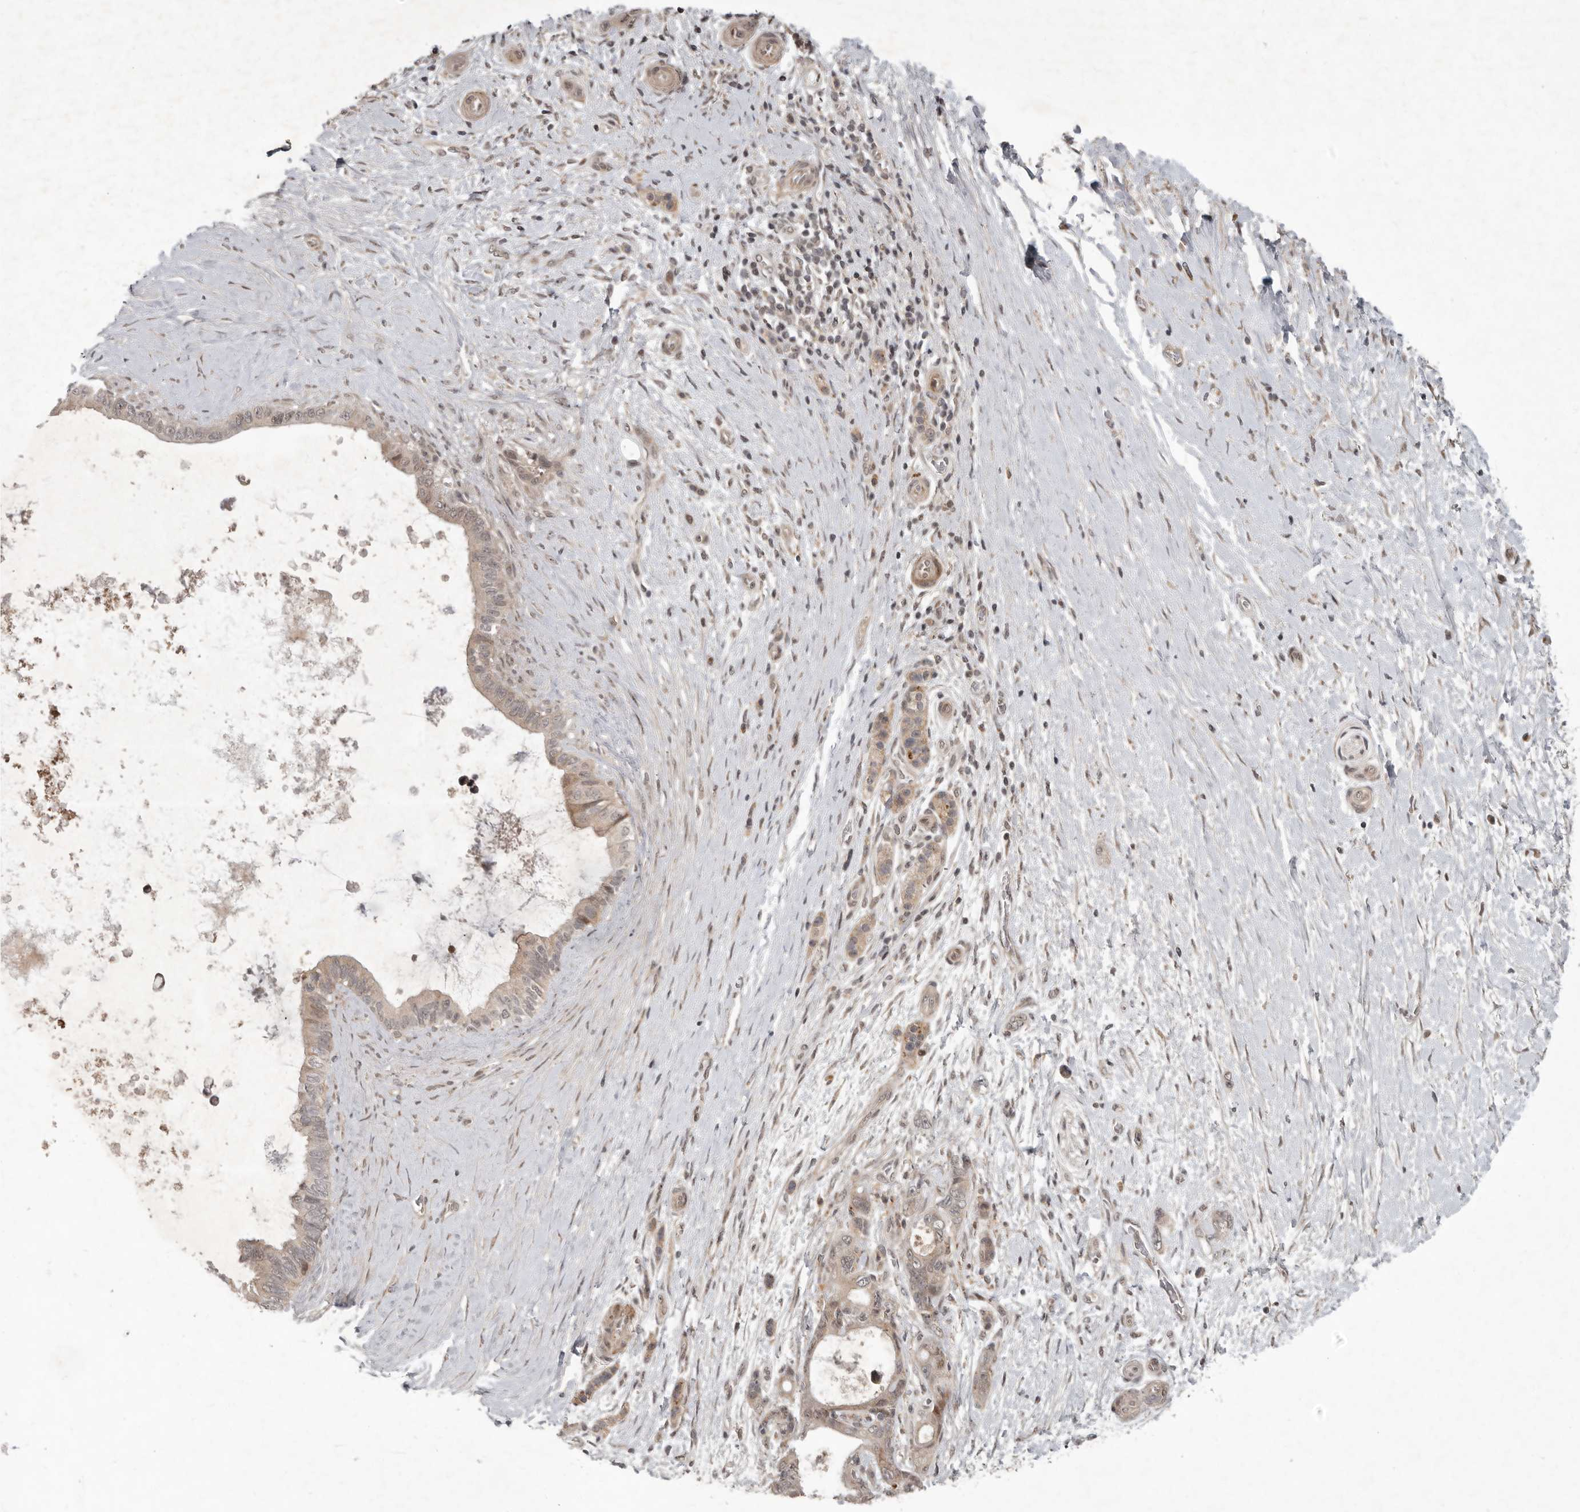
{"staining": {"intensity": "weak", "quantity": ">75%", "location": "cytoplasmic/membranous,nuclear"}, "tissue": "pancreatic cancer", "cell_type": "Tumor cells", "image_type": "cancer", "snomed": [{"axis": "morphology", "description": "Adenocarcinoma, NOS"}, {"axis": "topography", "description": "Pancreas"}], "caption": "Pancreatic adenocarcinoma stained for a protein displays weak cytoplasmic/membranous and nuclear positivity in tumor cells.", "gene": "RABIF", "patient": {"sex": "female", "age": 72}}